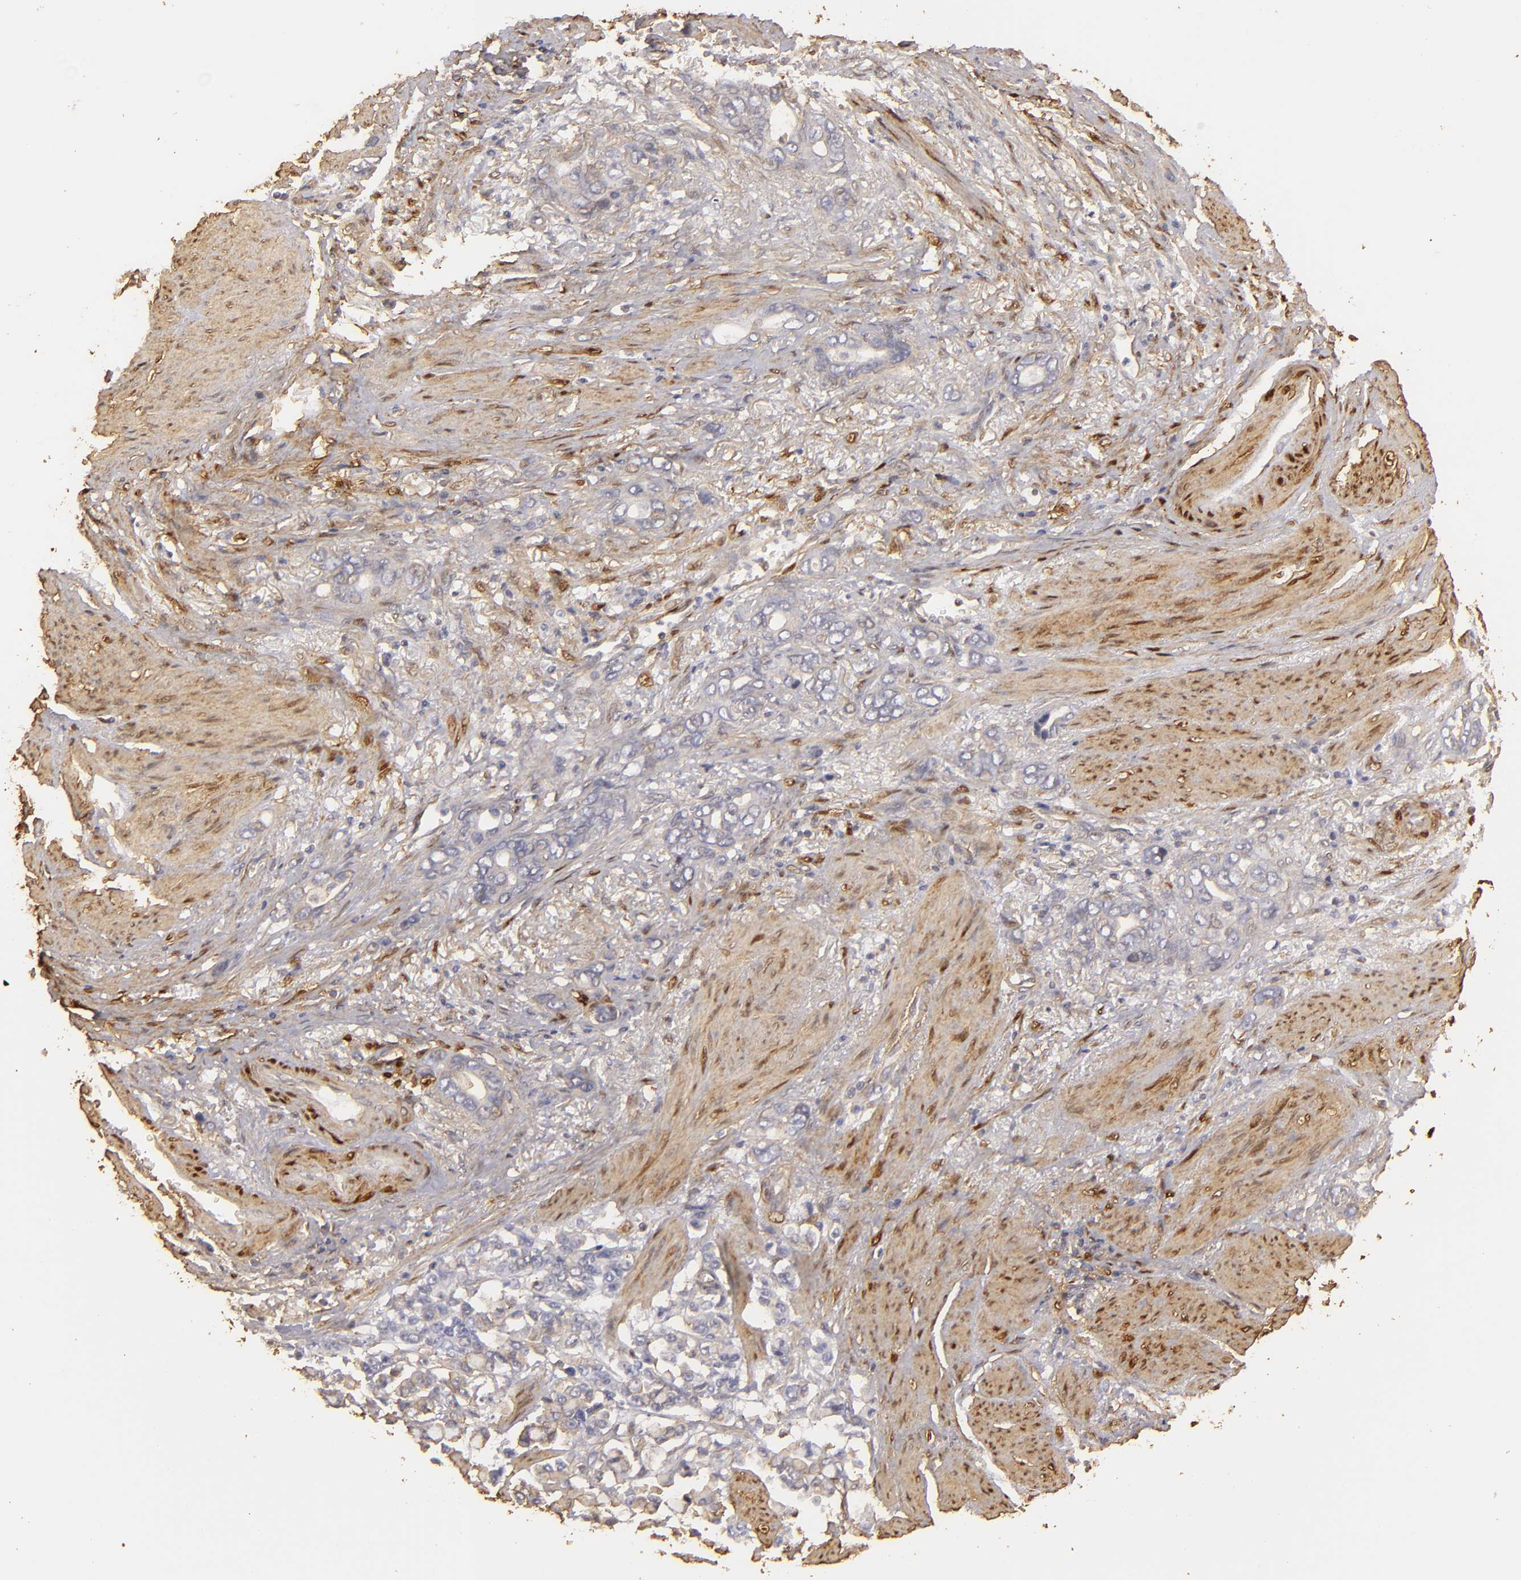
{"staining": {"intensity": "negative", "quantity": "none", "location": "none"}, "tissue": "stomach cancer", "cell_type": "Tumor cells", "image_type": "cancer", "snomed": [{"axis": "morphology", "description": "Adenocarcinoma, NOS"}, {"axis": "topography", "description": "Stomach"}], "caption": "Micrograph shows no significant protein positivity in tumor cells of adenocarcinoma (stomach). The staining is performed using DAB brown chromogen with nuclei counter-stained in using hematoxylin.", "gene": "HSPB6", "patient": {"sex": "male", "age": 78}}